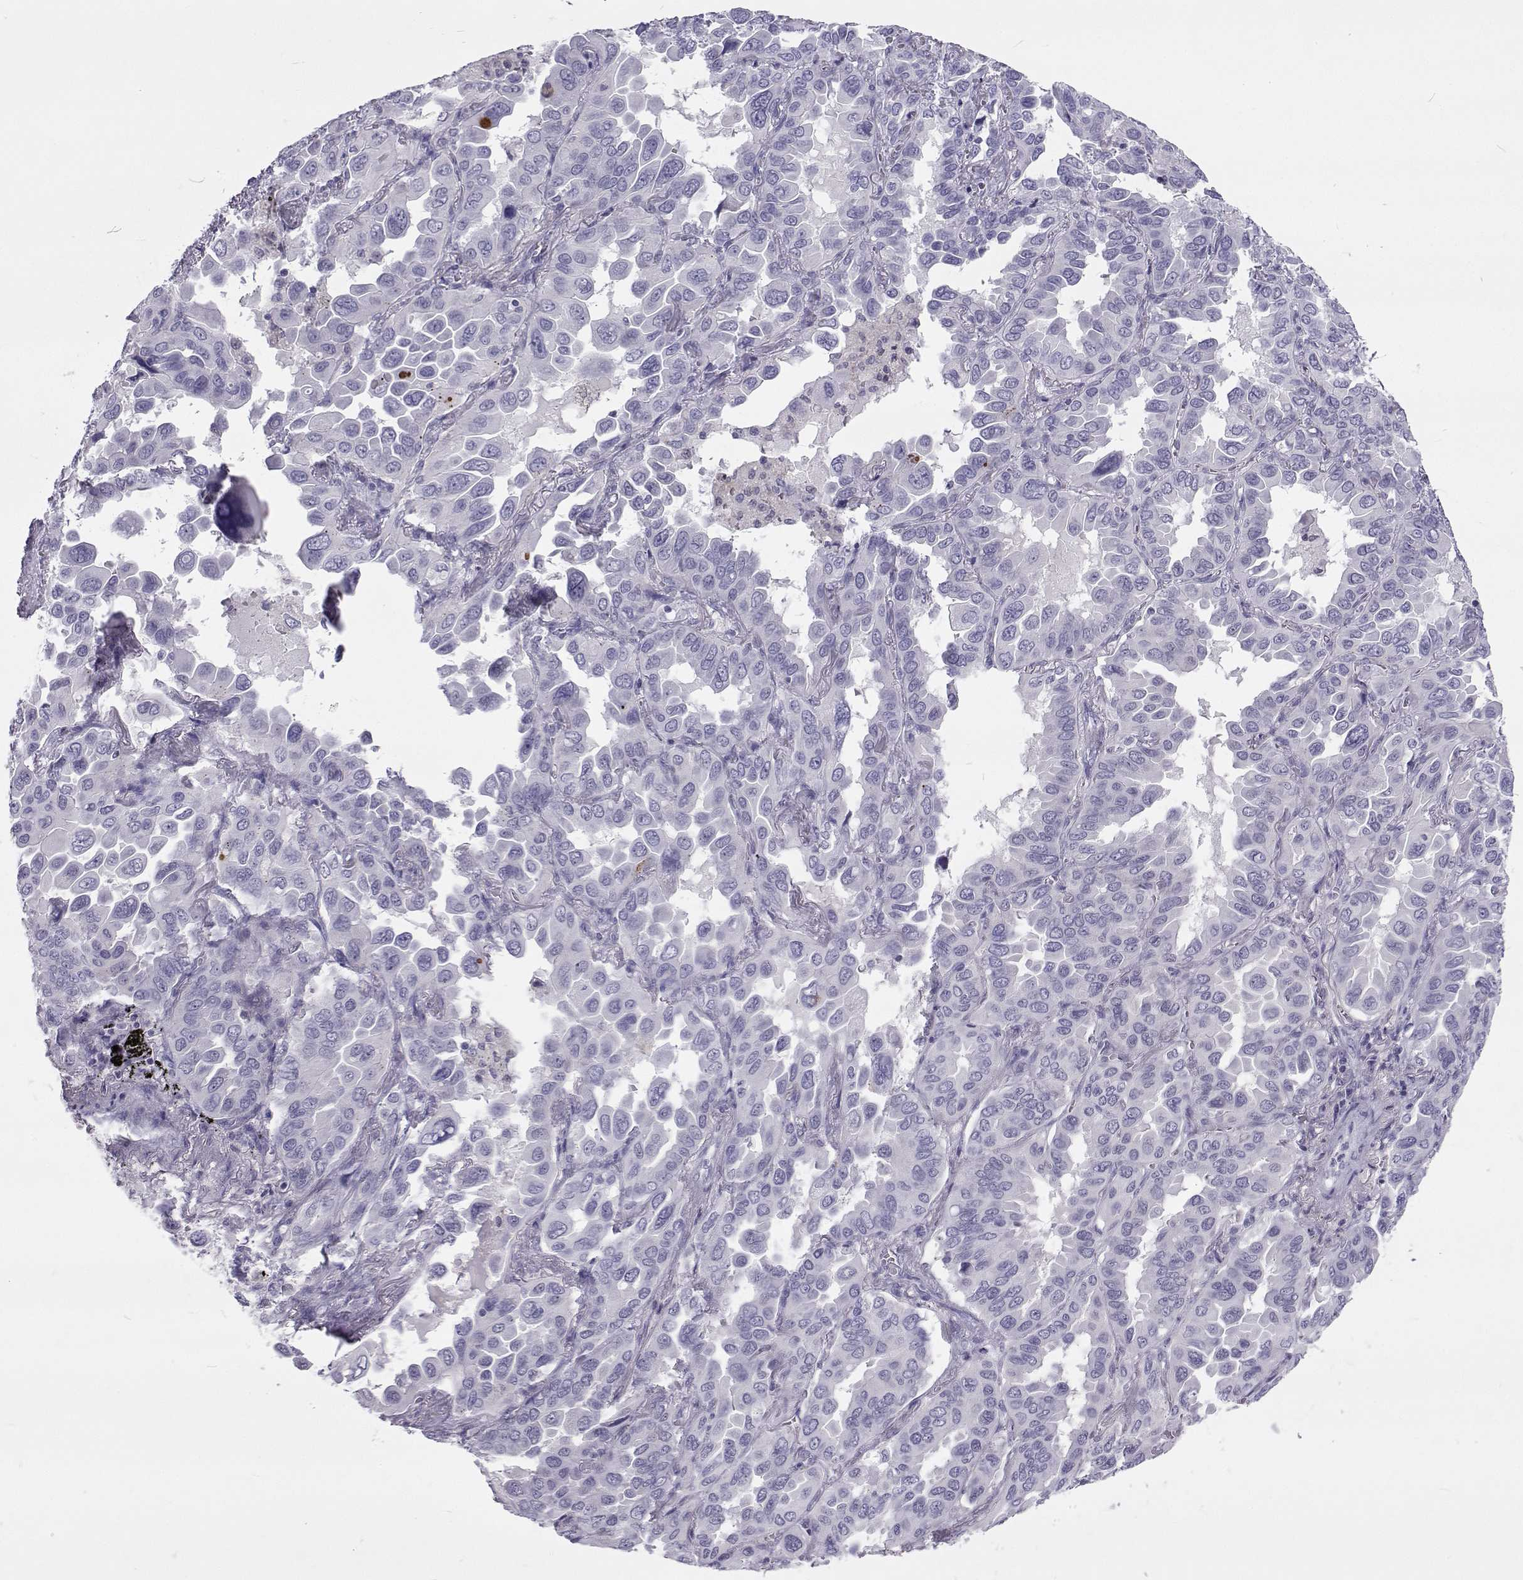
{"staining": {"intensity": "negative", "quantity": "none", "location": "none"}, "tissue": "lung cancer", "cell_type": "Tumor cells", "image_type": "cancer", "snomed": [{"axis": "morphology", "description": "Adenocarcinoma, NOS"}, {"axis": "topography", "description": "Lung"}], "caption": "Immunohistochemistry (IHC) micrograph of human adenocarcinoma (lung) stained for a protein (brown), which reveals no staining in tumor cells.", "gene": "GALM", "patient": {"sex": "male", "age": 64}}